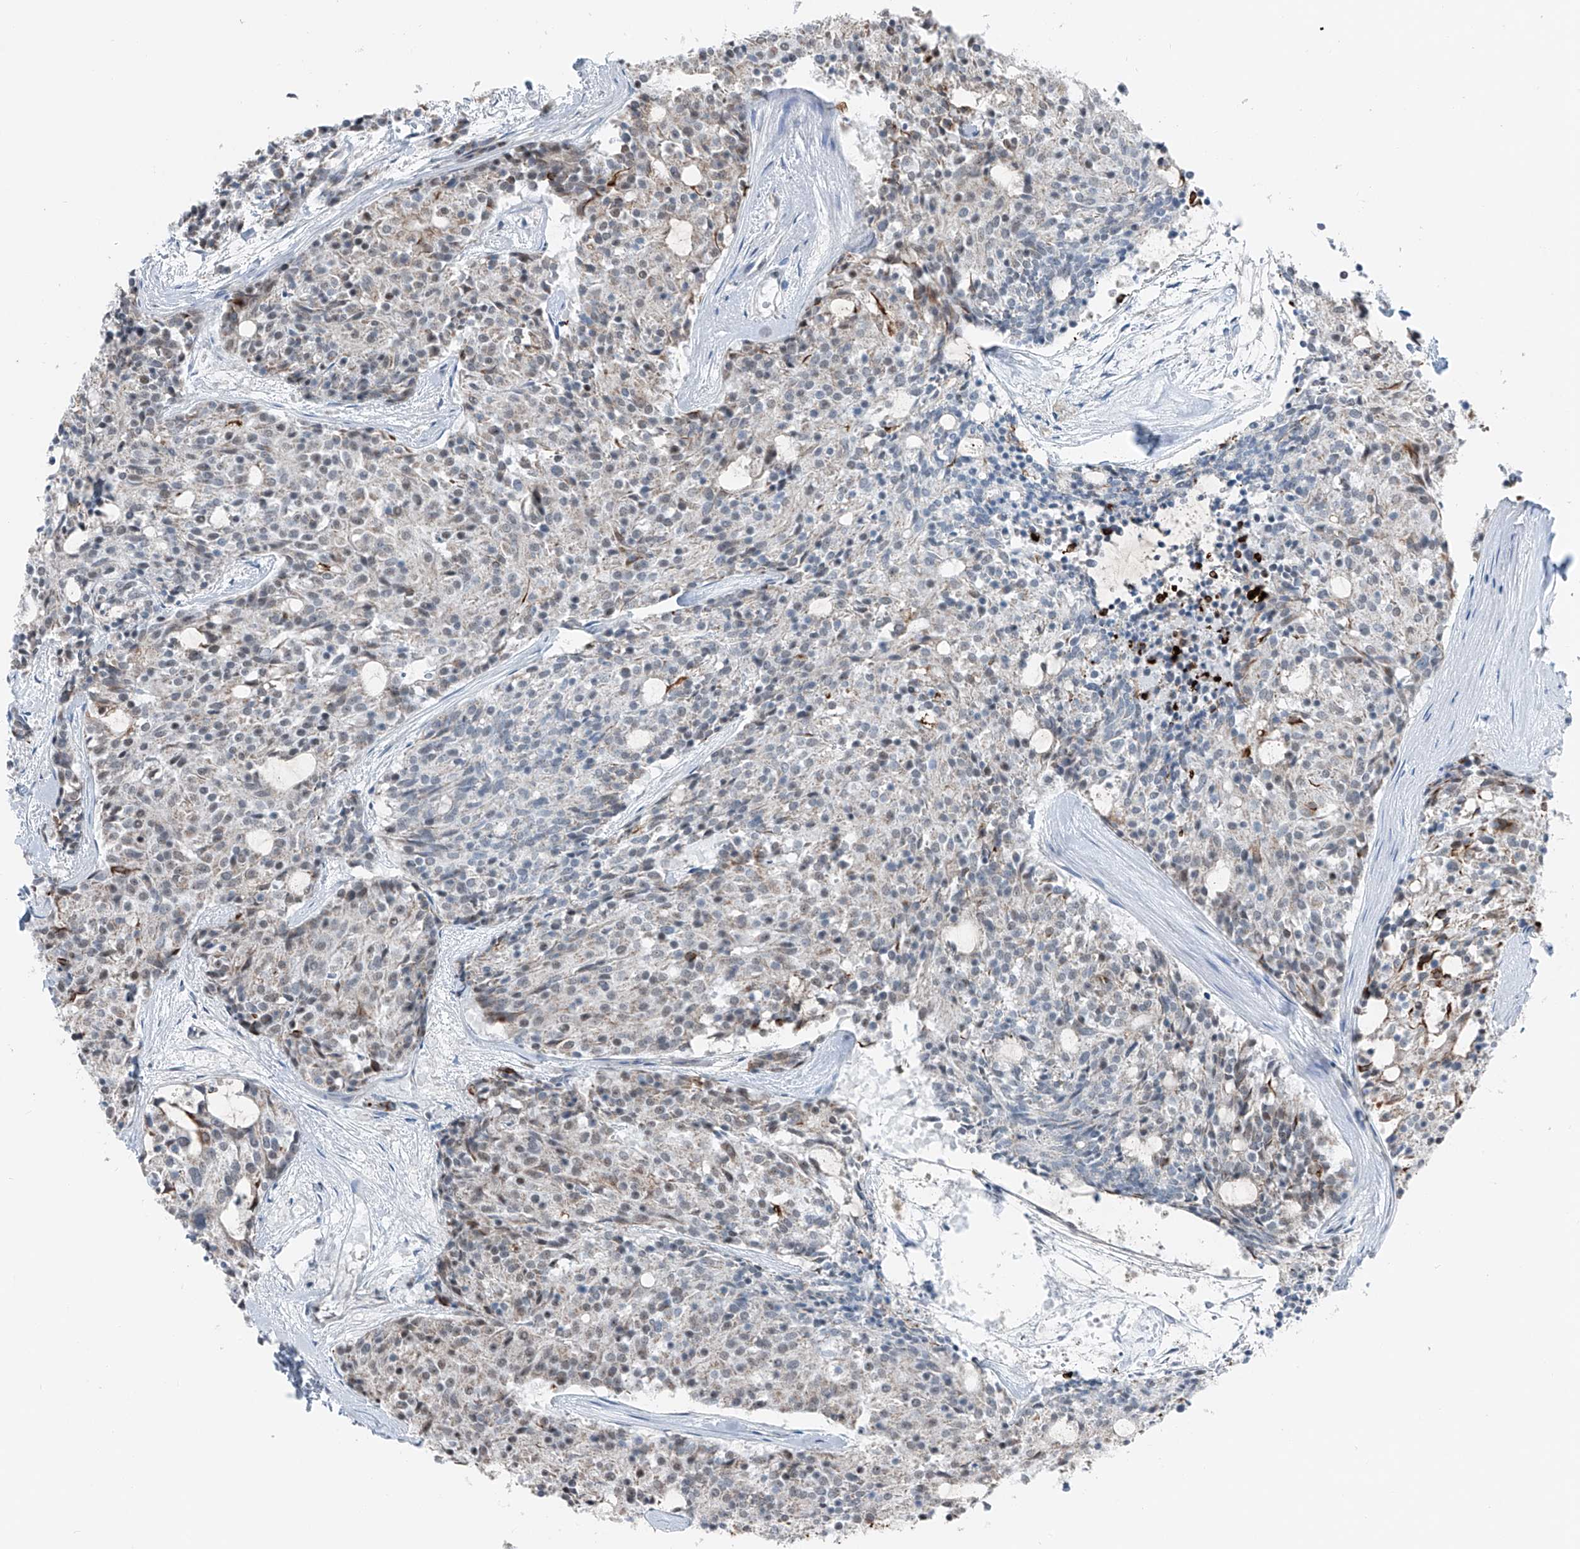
{"staining": {"intensity": "weak", "quantity": "<25%", "location": "nuclear"}, "tissue": "carcinoid", "cell_type": "Tumor cells", "image_type": "cancer", "snomed": [{"axis": "morphology", "description": "Carcinoid, malignant, NOS"}, {"axis": "topography", "description": "Pancreas"}], "caption": "Carcinoid stained for a protein using immunohistochemistry (IHC) shows no positivity tumor cells.", "gene": "DYRK1B", "patient": {"sex": "female", "age": 54}}